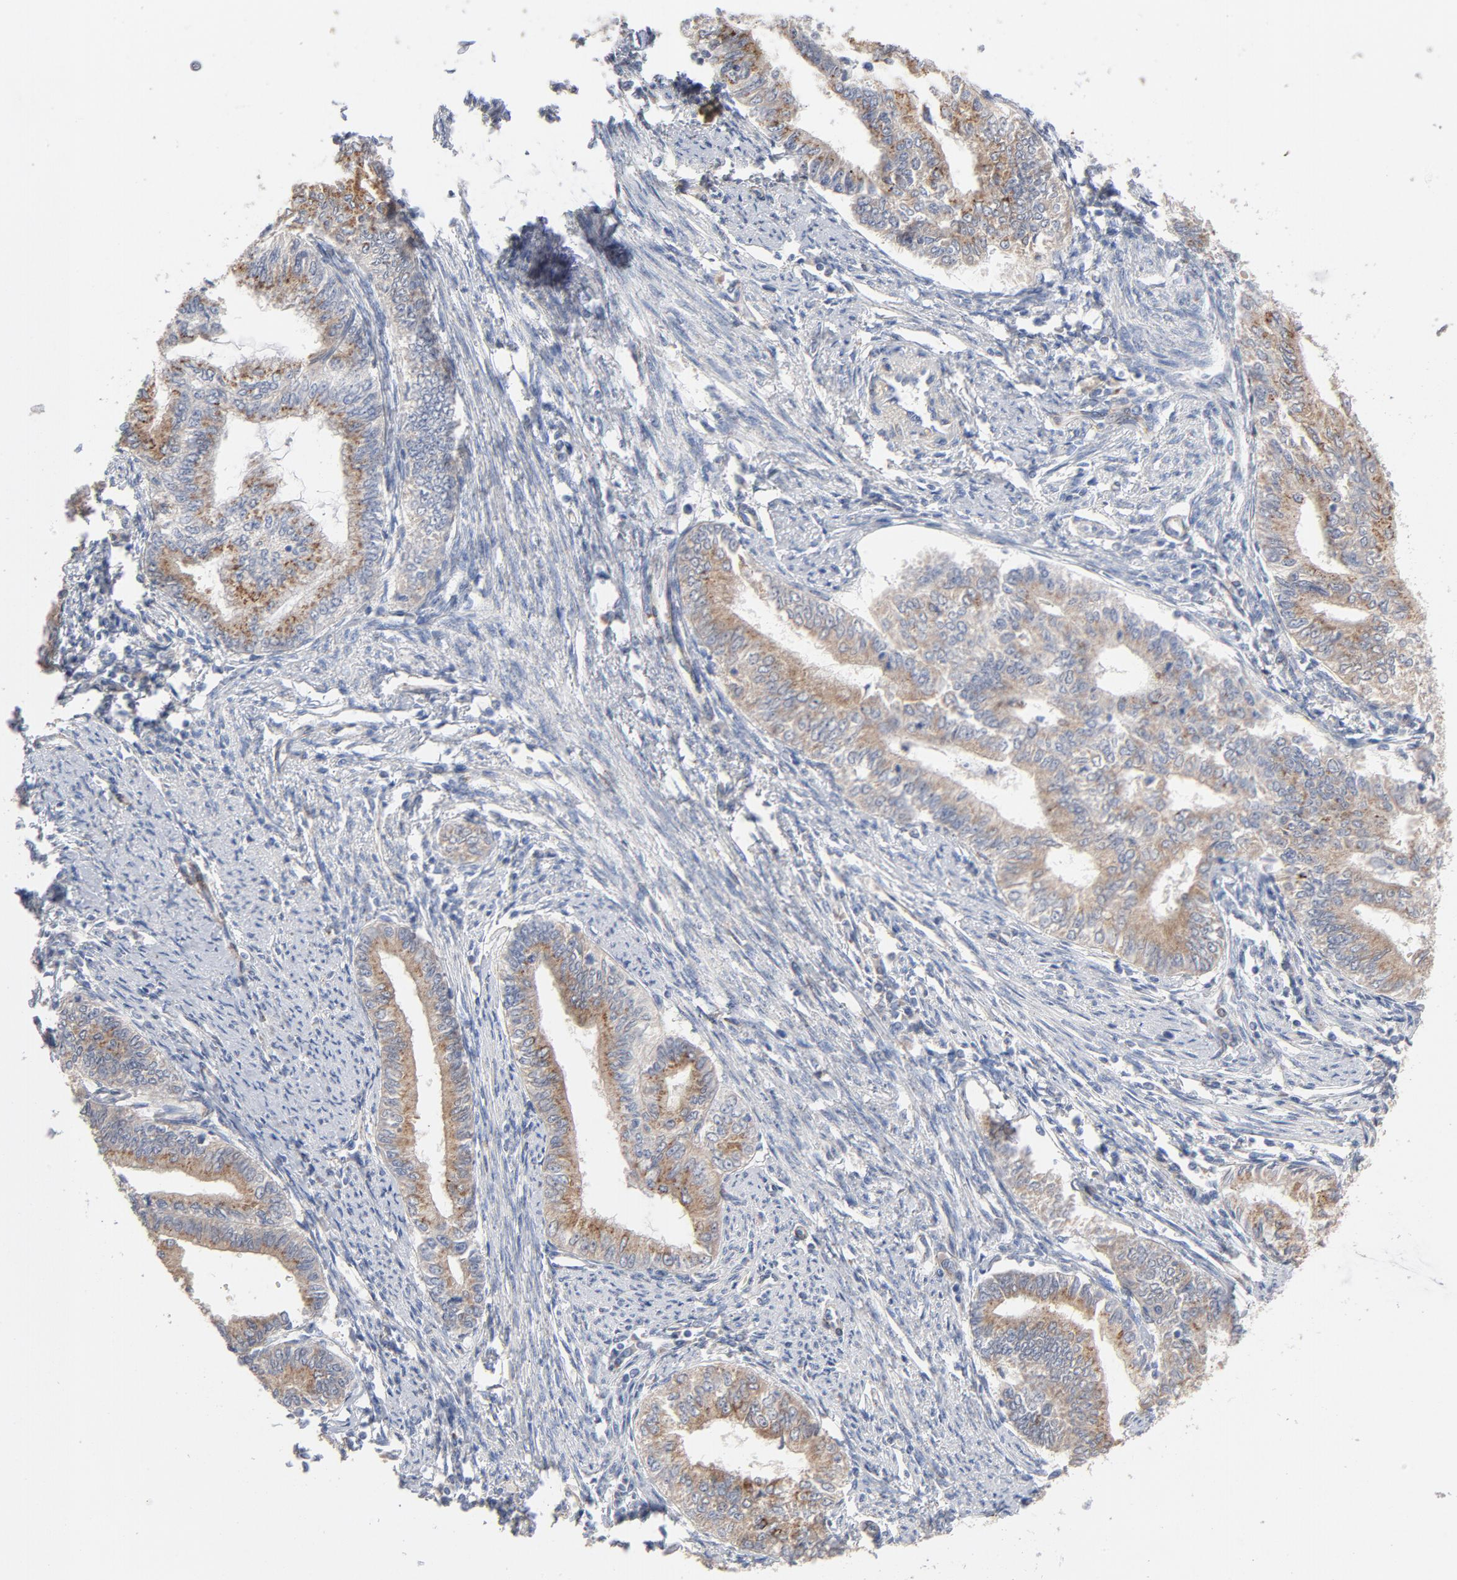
{"staining": {"intensity": "weak", "quantity": ">75%", "location": "cytoplasmic/membranous"}, "tissue": "endometrial cancer", "cell_type": "Tumor cells", "image_type": "cancer", "snomed": [{"axis": "morphology", "description": "Adenocarcinoma, NOS"}, {"axis": "topography", "description": "Endometrium"}], "caption": "IHC micrograph of neoplastic tissue: human adenocarcinoma (endometrial) stained using immunohistochemistry reveals low levels of weak protein expression localized specifically in the cytoplasmic/membranous of tumor cells, appearing as a cytoplasmic/membranous brown color.", "gene": "AK7", "patient": {"sex": "female", "age": 66}}